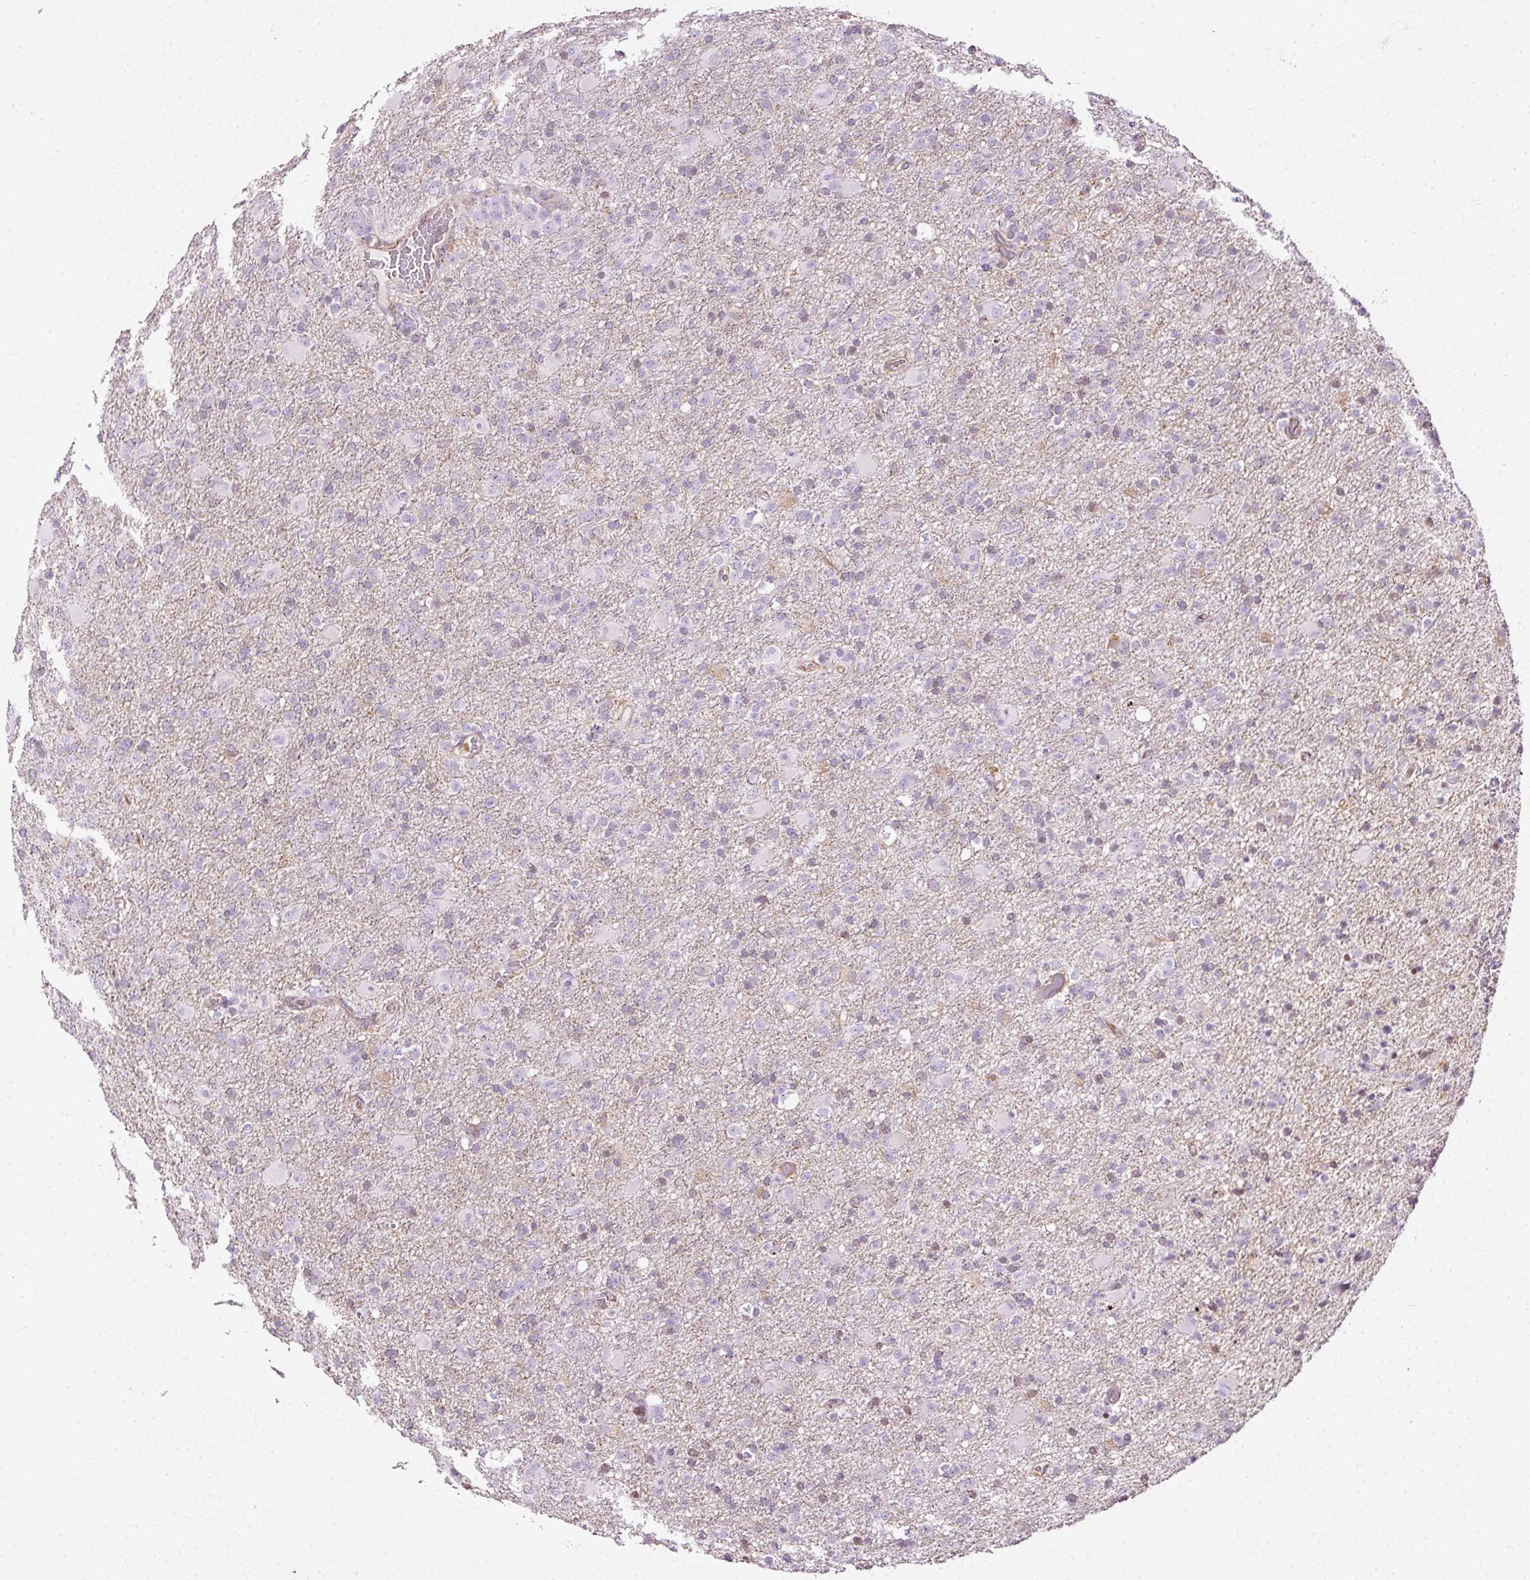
{"staining": {"intensity": "negative", "quantity": "none", "location": "none"}, "tissue": "glioma", "cell_type": "Tumor cells", "image_type": "cancer", "snomed": [{"axis": "morphology", "description": "Glioma, malignant, Low grade"}, {"axis": "topography", "description": "Brain"}], "caption": "Immunohistochemical staining of human glioma shows no significant expression in tumor cells.", "gene": "SCNM1", "patient": {"sex": "male", "age": 65}}